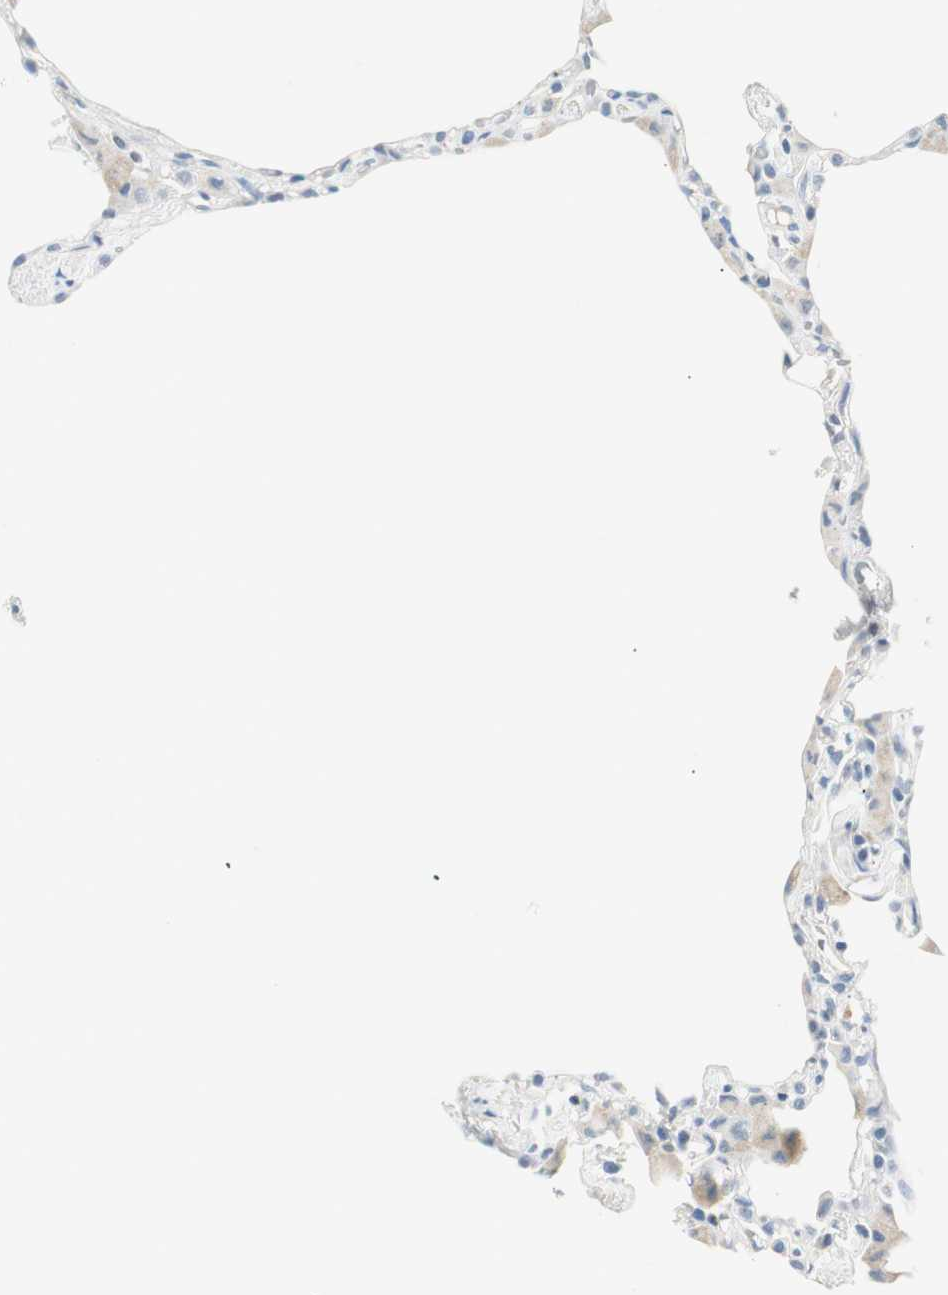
{"staining": {"intensity": "negative", "quantity": "none", "location": "none"}, "tissue": "lung", "cell_type": "Alveolar cells", "image_type": "normal", "snomed": [{"axis": "morphology", "description": "Normal tissue, NOS"}, {"axis": "topography", "description": "Lung"}], "caption": "Photomicrograph shows no significant protein expression in alveolar cells of unremarkable lung.", "gene": "HOXB13", "patient": {"sex": "female", "age": 49}}